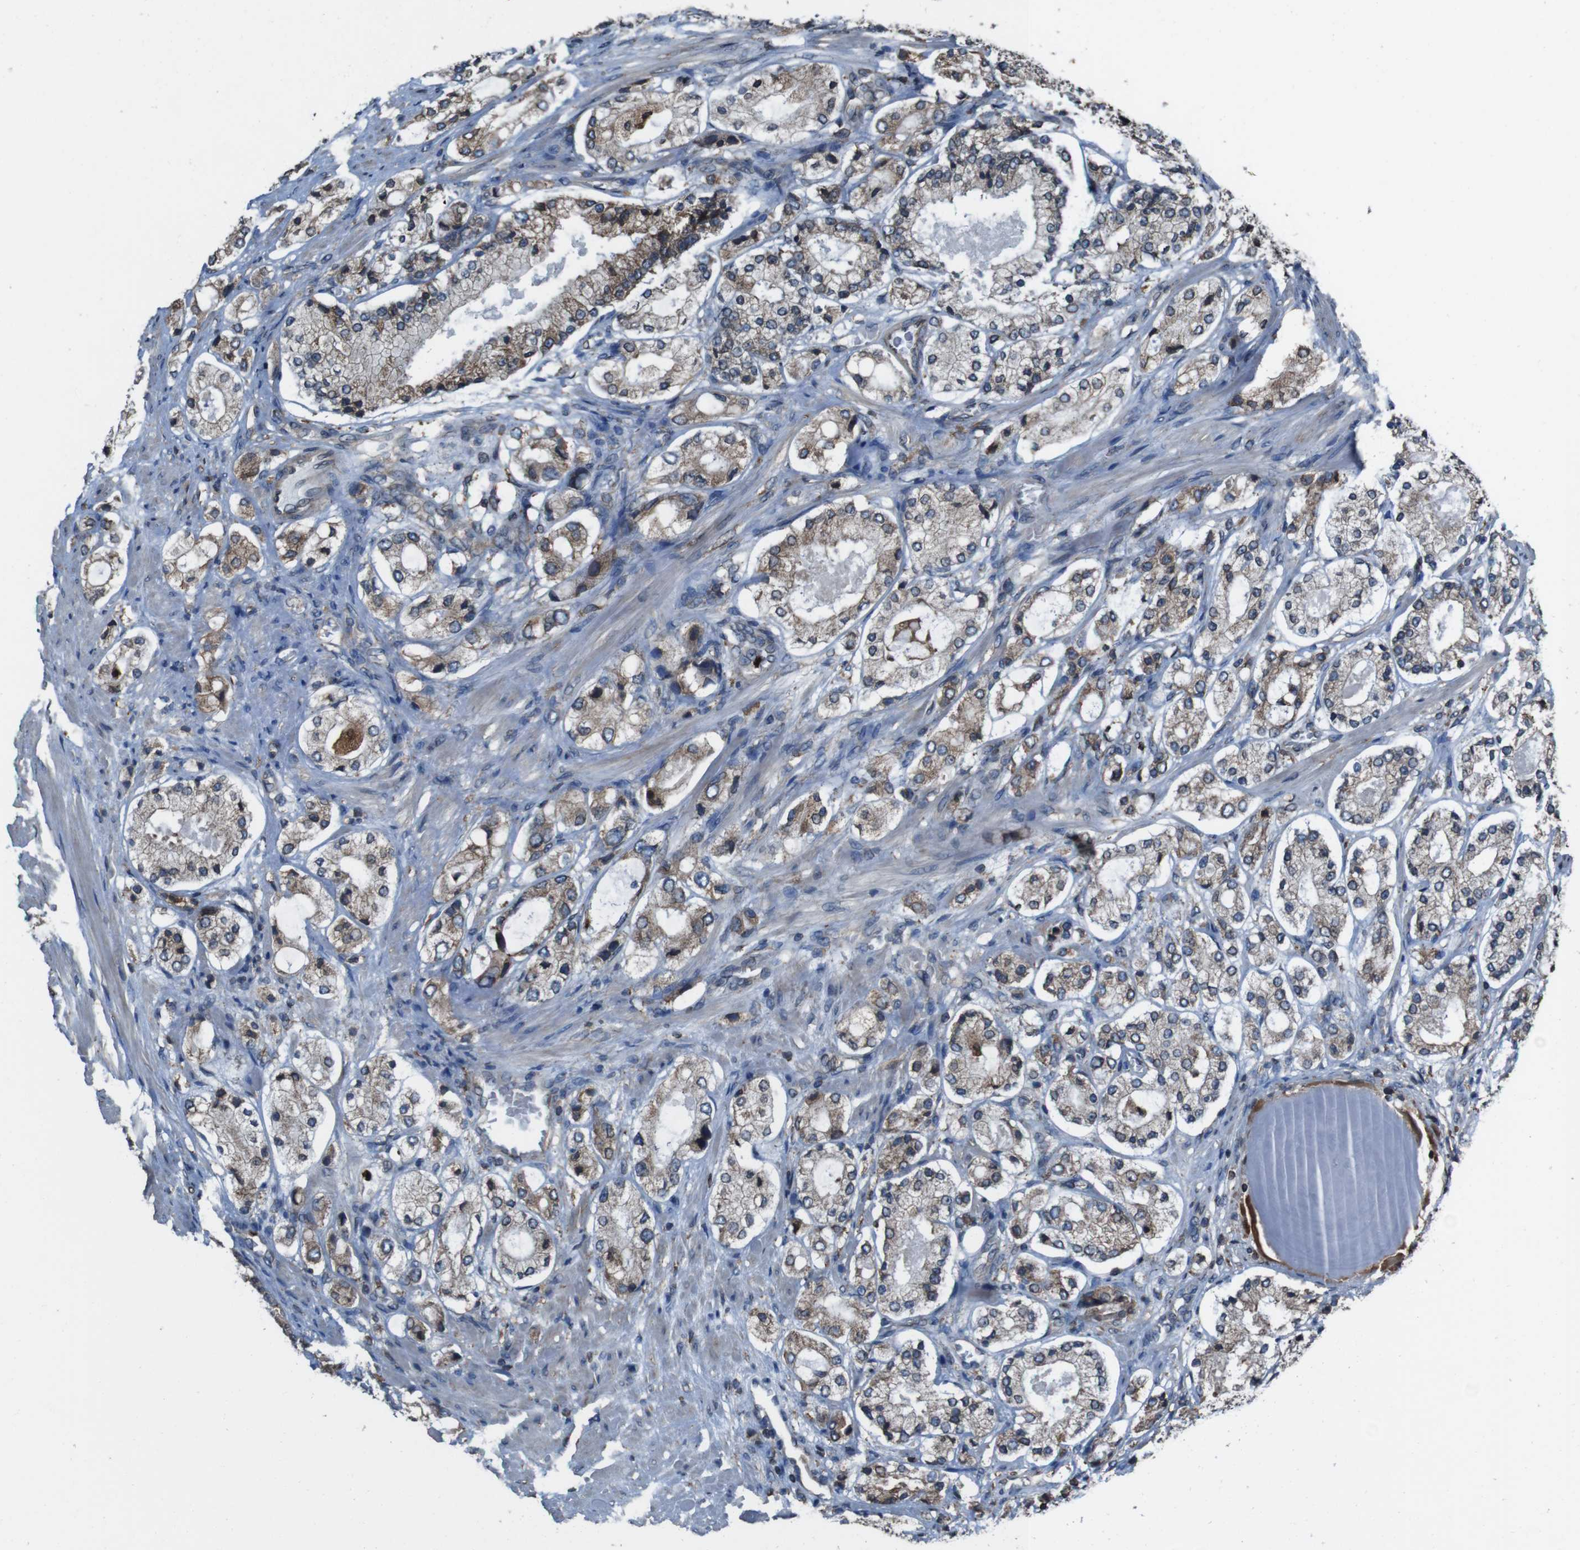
{"staining": {"intensity": "moderate", "quantity": ">75%", "location": "cytoplasmic/membranous"}, "tissue": "prostate cancer", "cell_type": "Tumor cells", "image_type": "cancer", "snomed": [{"axis": "morphology", "description": "Adenocarcinoma, High grade"}, {"axis": "topography", "description": "Prostate"}], "caption": "Tumor cells demonstrate moderate cytoplasmic/membranous expression in approximately >75% of cells in prostate cancer (adenocarcinoma (high-grade)).", "gene": "APMAP", "patient": {"sex": "male", "age": 65}}